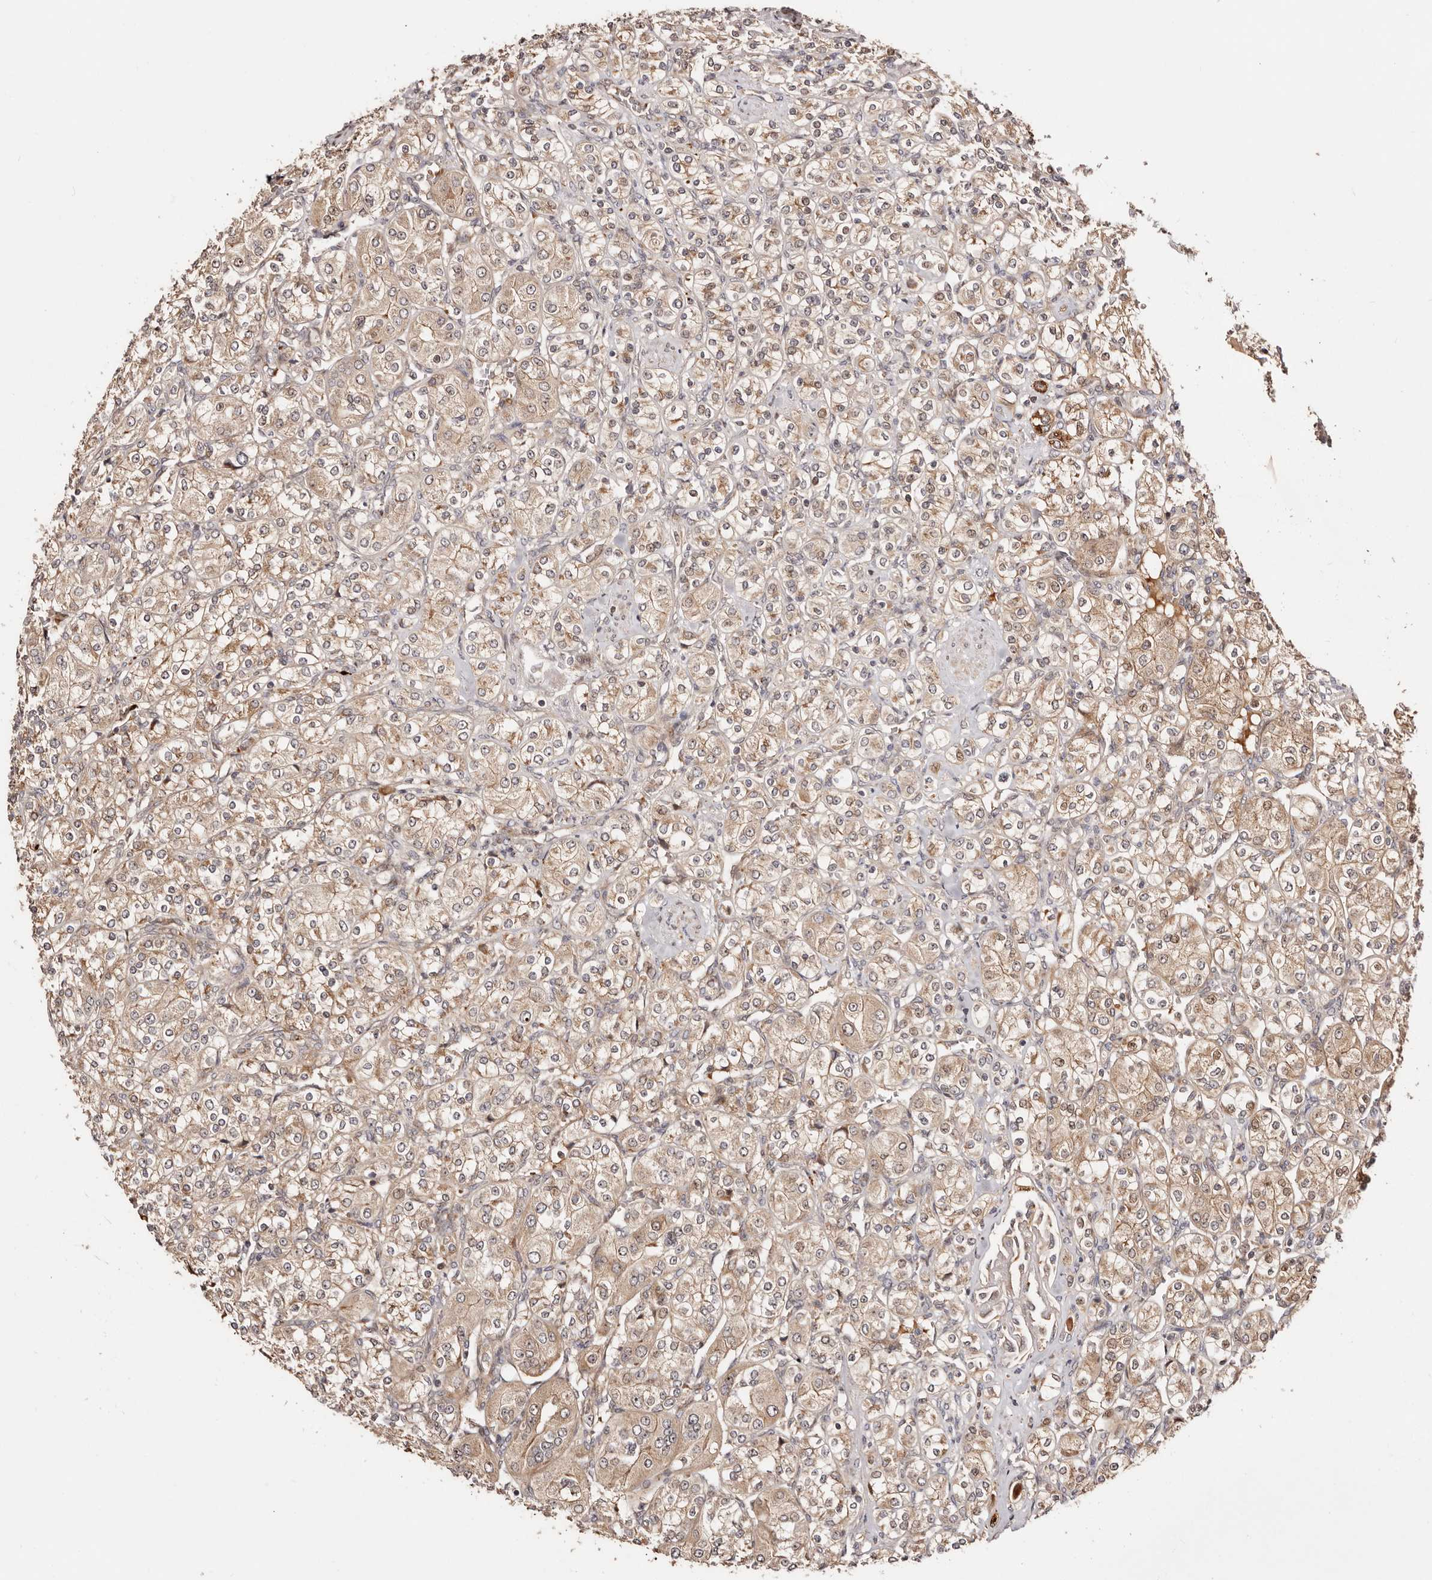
{"staining": {"intensity": "moderate", "quantity": ">75%", "location": "cytoplasmic/membranous,nuclear"}, "tissue": "renal cancer", "cell_type": "Tumor cells", "image_type": "cancer", "snomed": [{"axis": "morphology", "description": "Adenocarcinoma, NOS"}, {"axis": "topography", "description": "Kidney"}], "caption": "Protein staining of adenocarcinoma (renal) tissue exhibits moderate cytoplasmic/membranous and nuclear positivity in approximately >75% of tumor cells.", "gene": "PTPN22", "patient": {"sex": "male", "age": 77}}